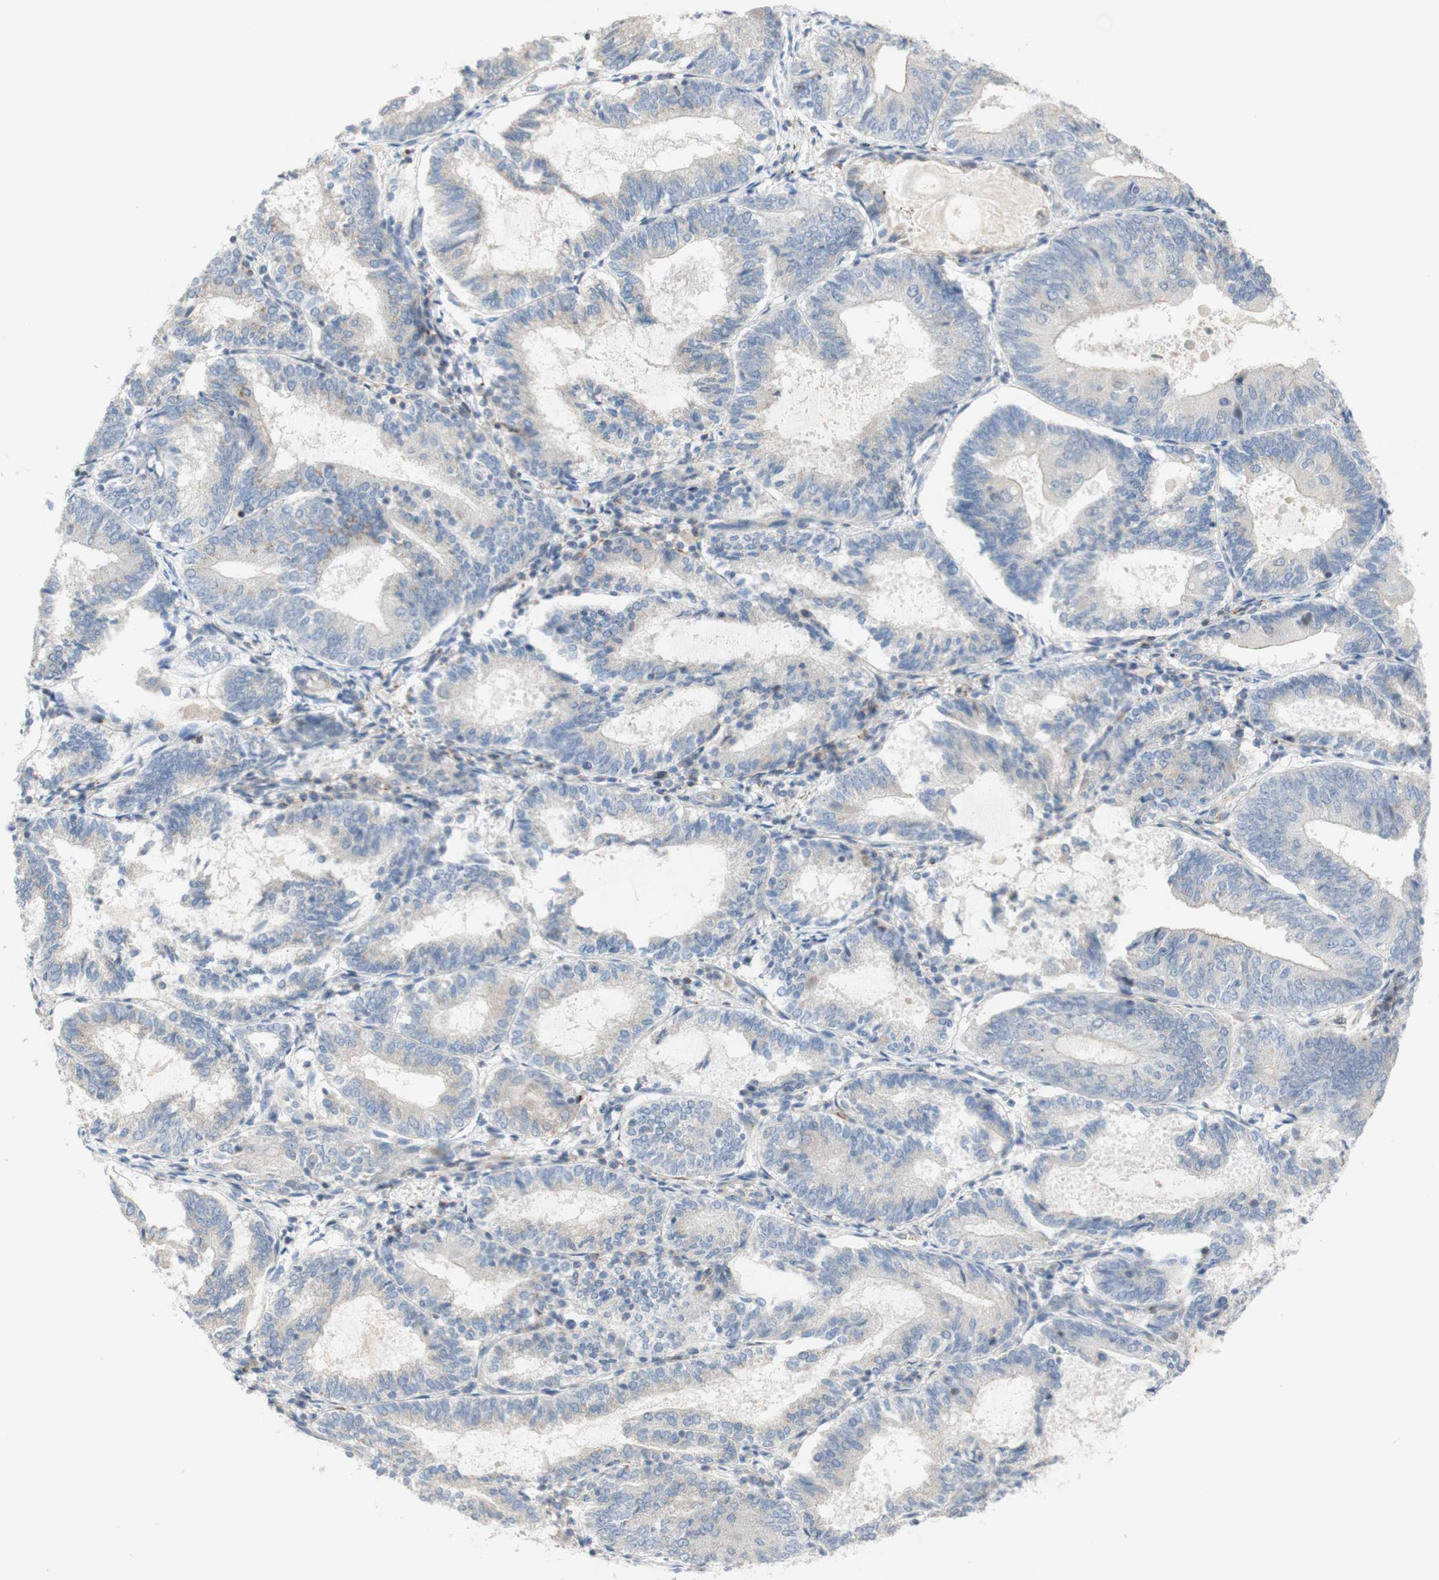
{"staining": {"intensity": "moderate", "quantity": "<25%", "location": "cytoplasmic/membranous"}, "tissue": "endometrial cancer", "cell_type": "Tumor cells", "image_type": "cancer", "snomed": [{"axis": "morphology", "description": "Adenocarcinoma, NOS"}, {"axis": "topography", "description": "Endometrium"}], "caption": "Moderate cytoplasmic/membranous positivity for a protein is identified in about <25% of tumor cells of adenocarcinoma (endometrial) using immunohistochemistry.", "gene": "MANEA", "patient": {"sex": "female", "age": 81}}